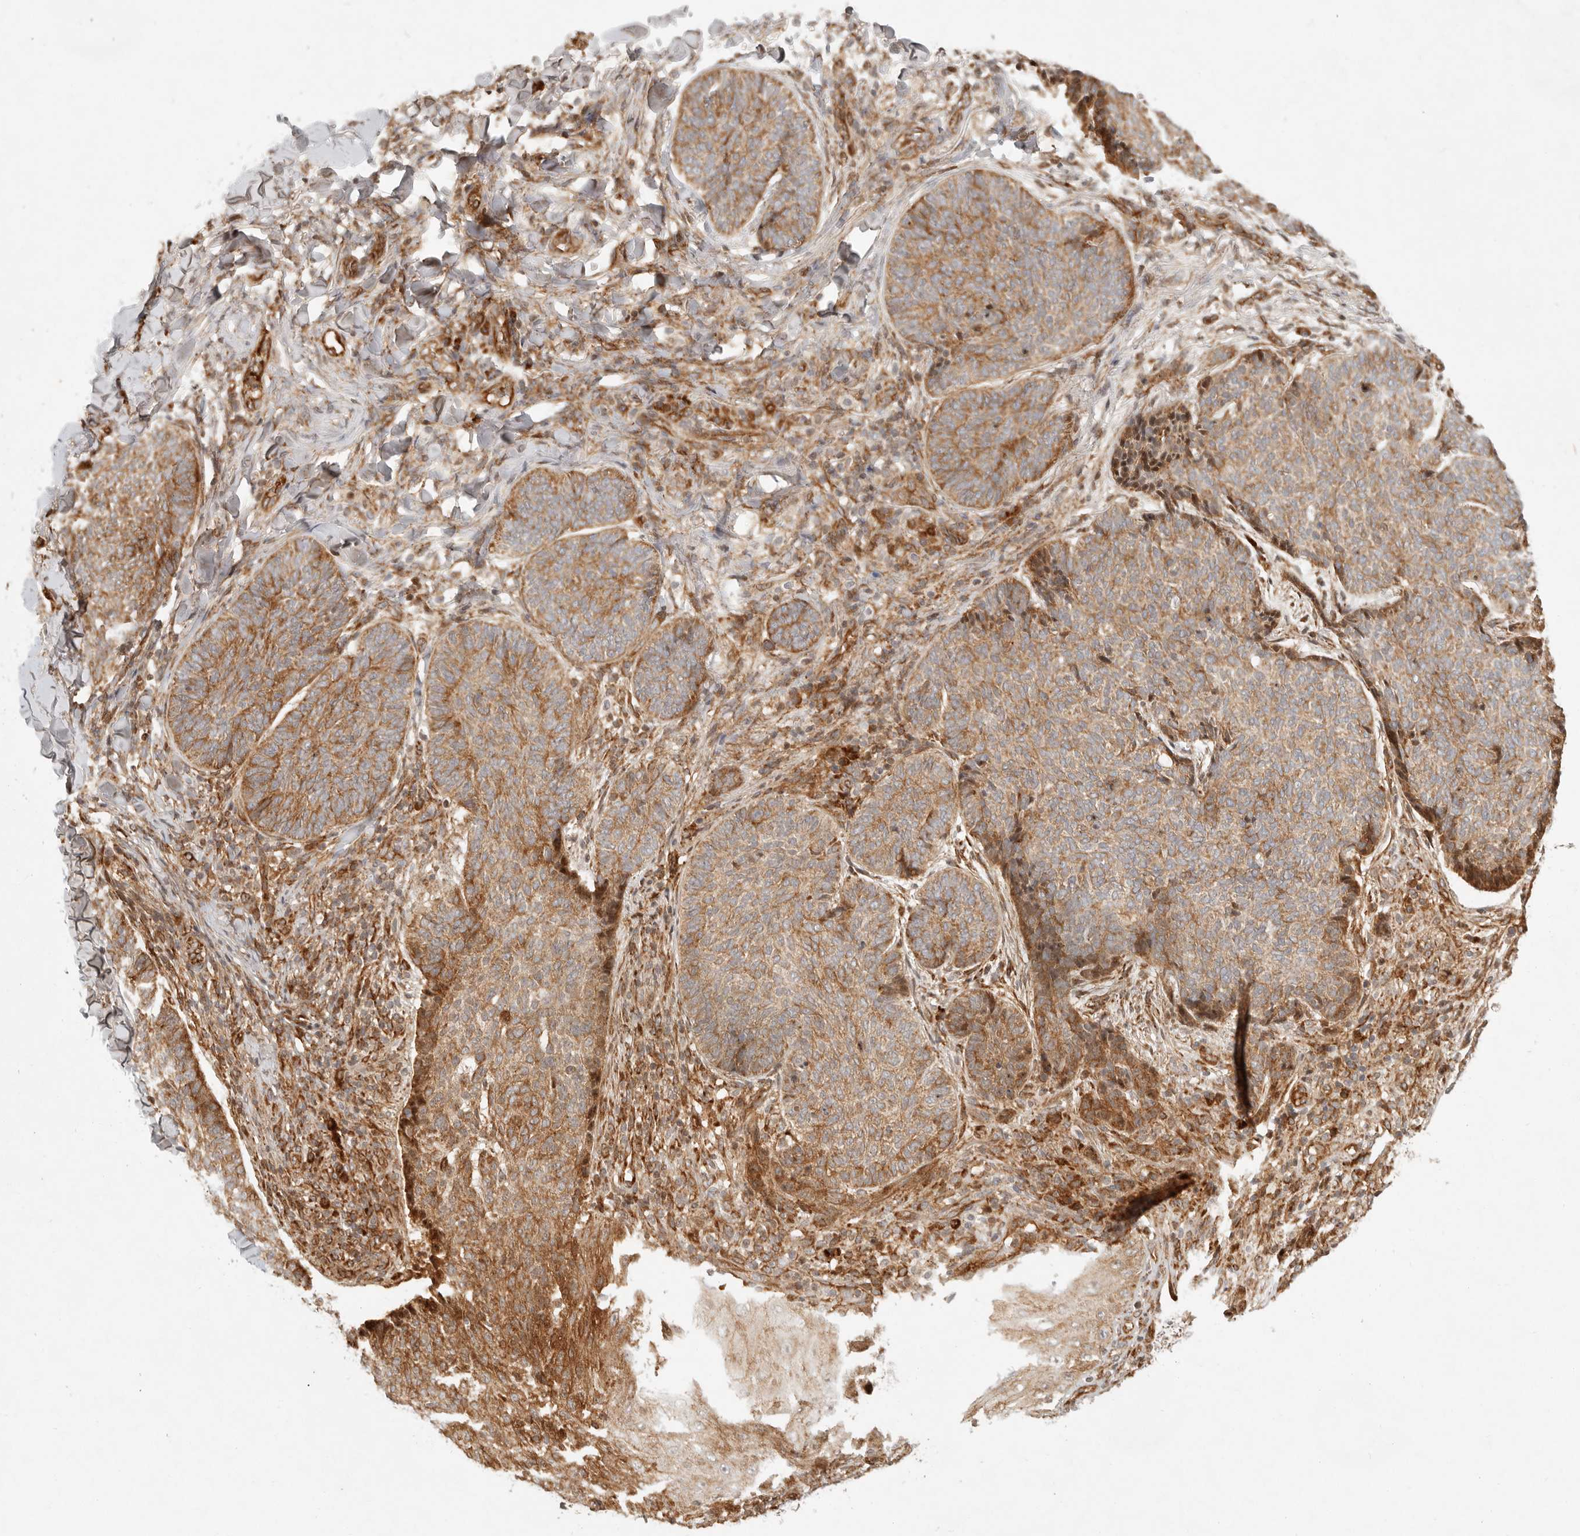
{"staining": {"intensity": "moderate", "quantity": ">75%", "location": "cytoplasmic/membranous"}, "tissue": "skin cancer", "cell_type": "Tumor cells", "image_type": "cancer", "snomed": [{"axis": "morphology", "description": "Normal tissue, NOS"}, {"axis": "morphology", "description": "Basal cell carcinoma"}, {"axis": "topography", "description": "Skin"}], "caption": "Human basal cell carcinoma (skin) stained for a protein (brown) shows moderate cytoplasmic/membranous positive positivity in about >75% of tumor cells.", "gene": "KLHL38", "patient": {"sex": "male", "age": 50}}